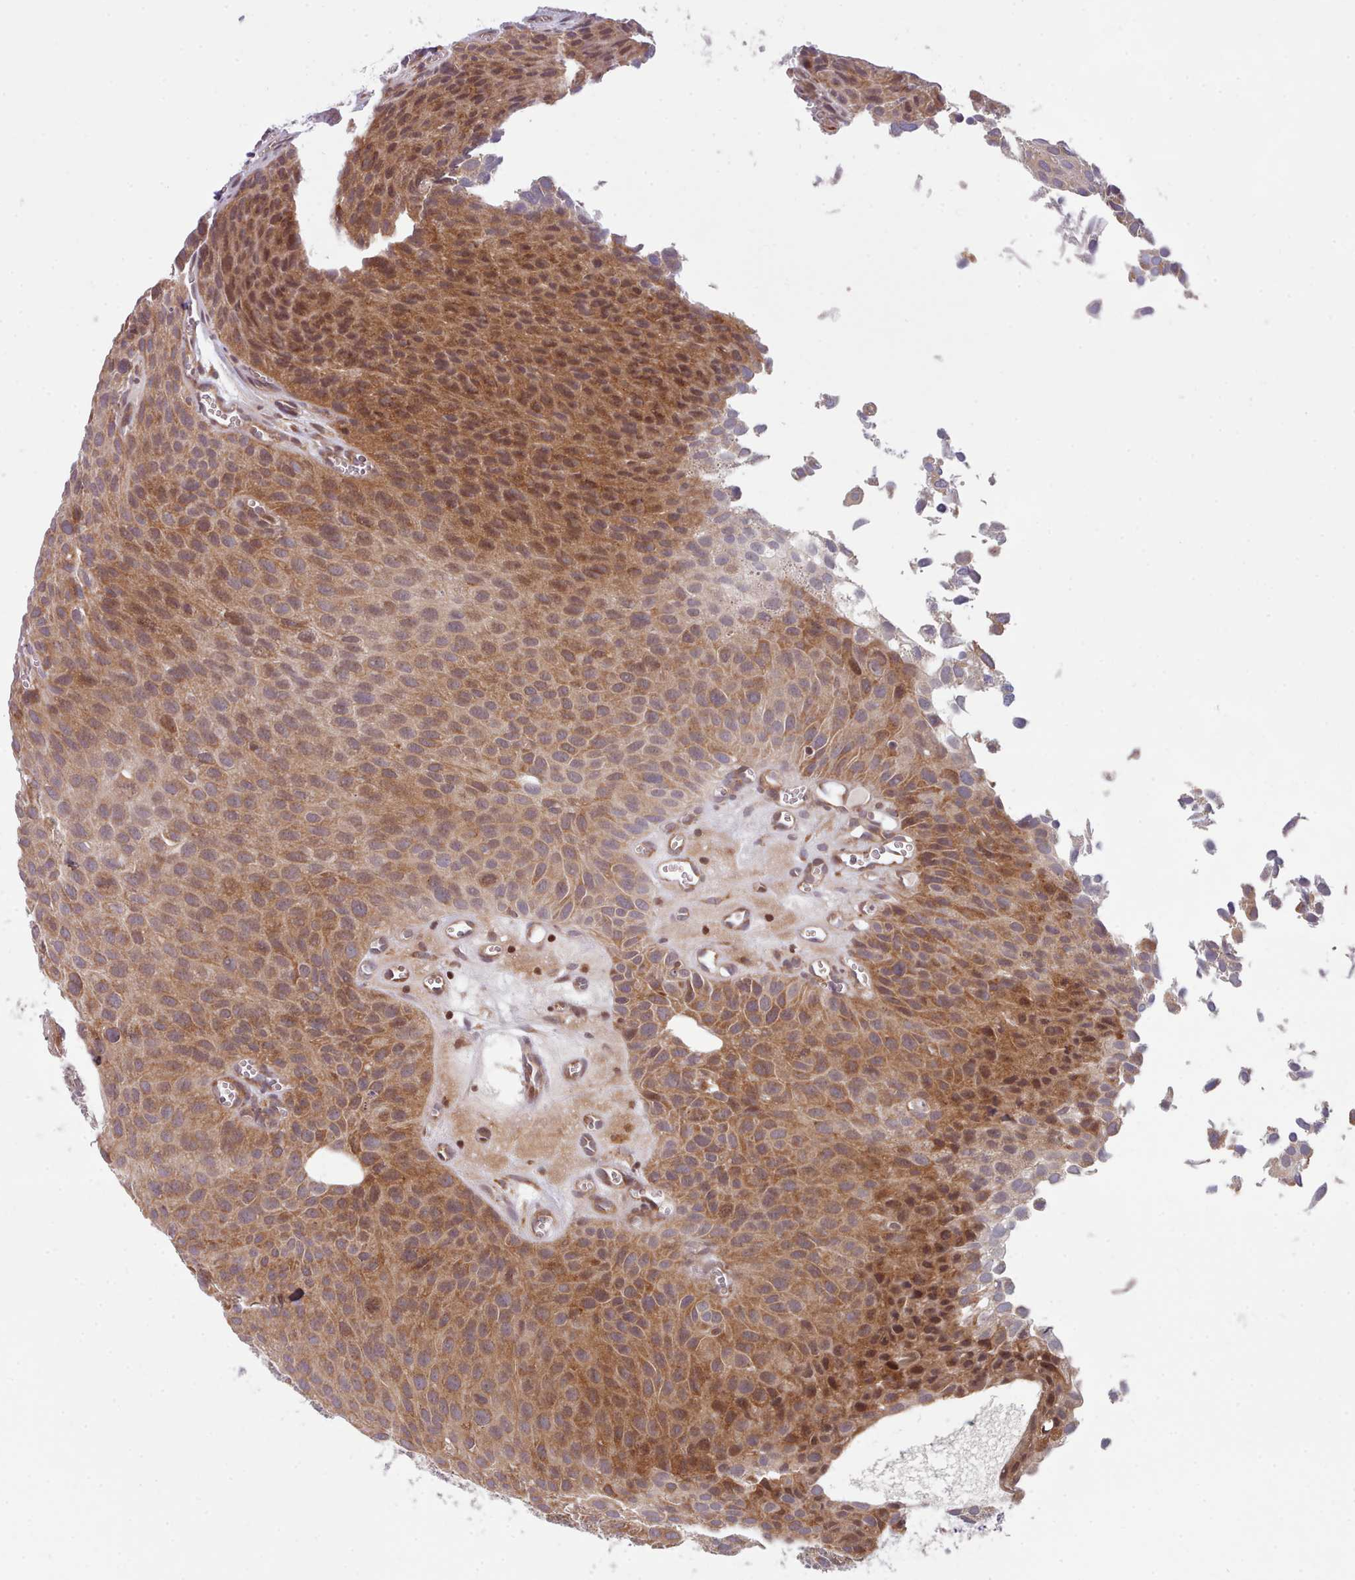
{"staining": {"intensity": "moderate", "quantity": ">75%", "location": "cytoplasmic/membranous"}, "tissue": "urothelial cancer", "cell_type": "Tumor cells", "image_type": "cancer", "snomed": [{"axis": "morphology", "description": "Urothelial carcinoma, Low grade"}, {"axis": "topography", "description": "Urinary bladder"}], "caption": "IHC staining of urothelial cancer, which exhibits medium levels of moderate cytoplasmic/membranous staining in approximately >75% of tumor cells indicating moderate cytoplasmic/membranous protein staining. The staining was performed using DAB (brown) for protein detection and nuclei were counterstained in hematoxylin (blue).", "gene": "TRIM26", "patient": {"sex": "male", "age": 88}}